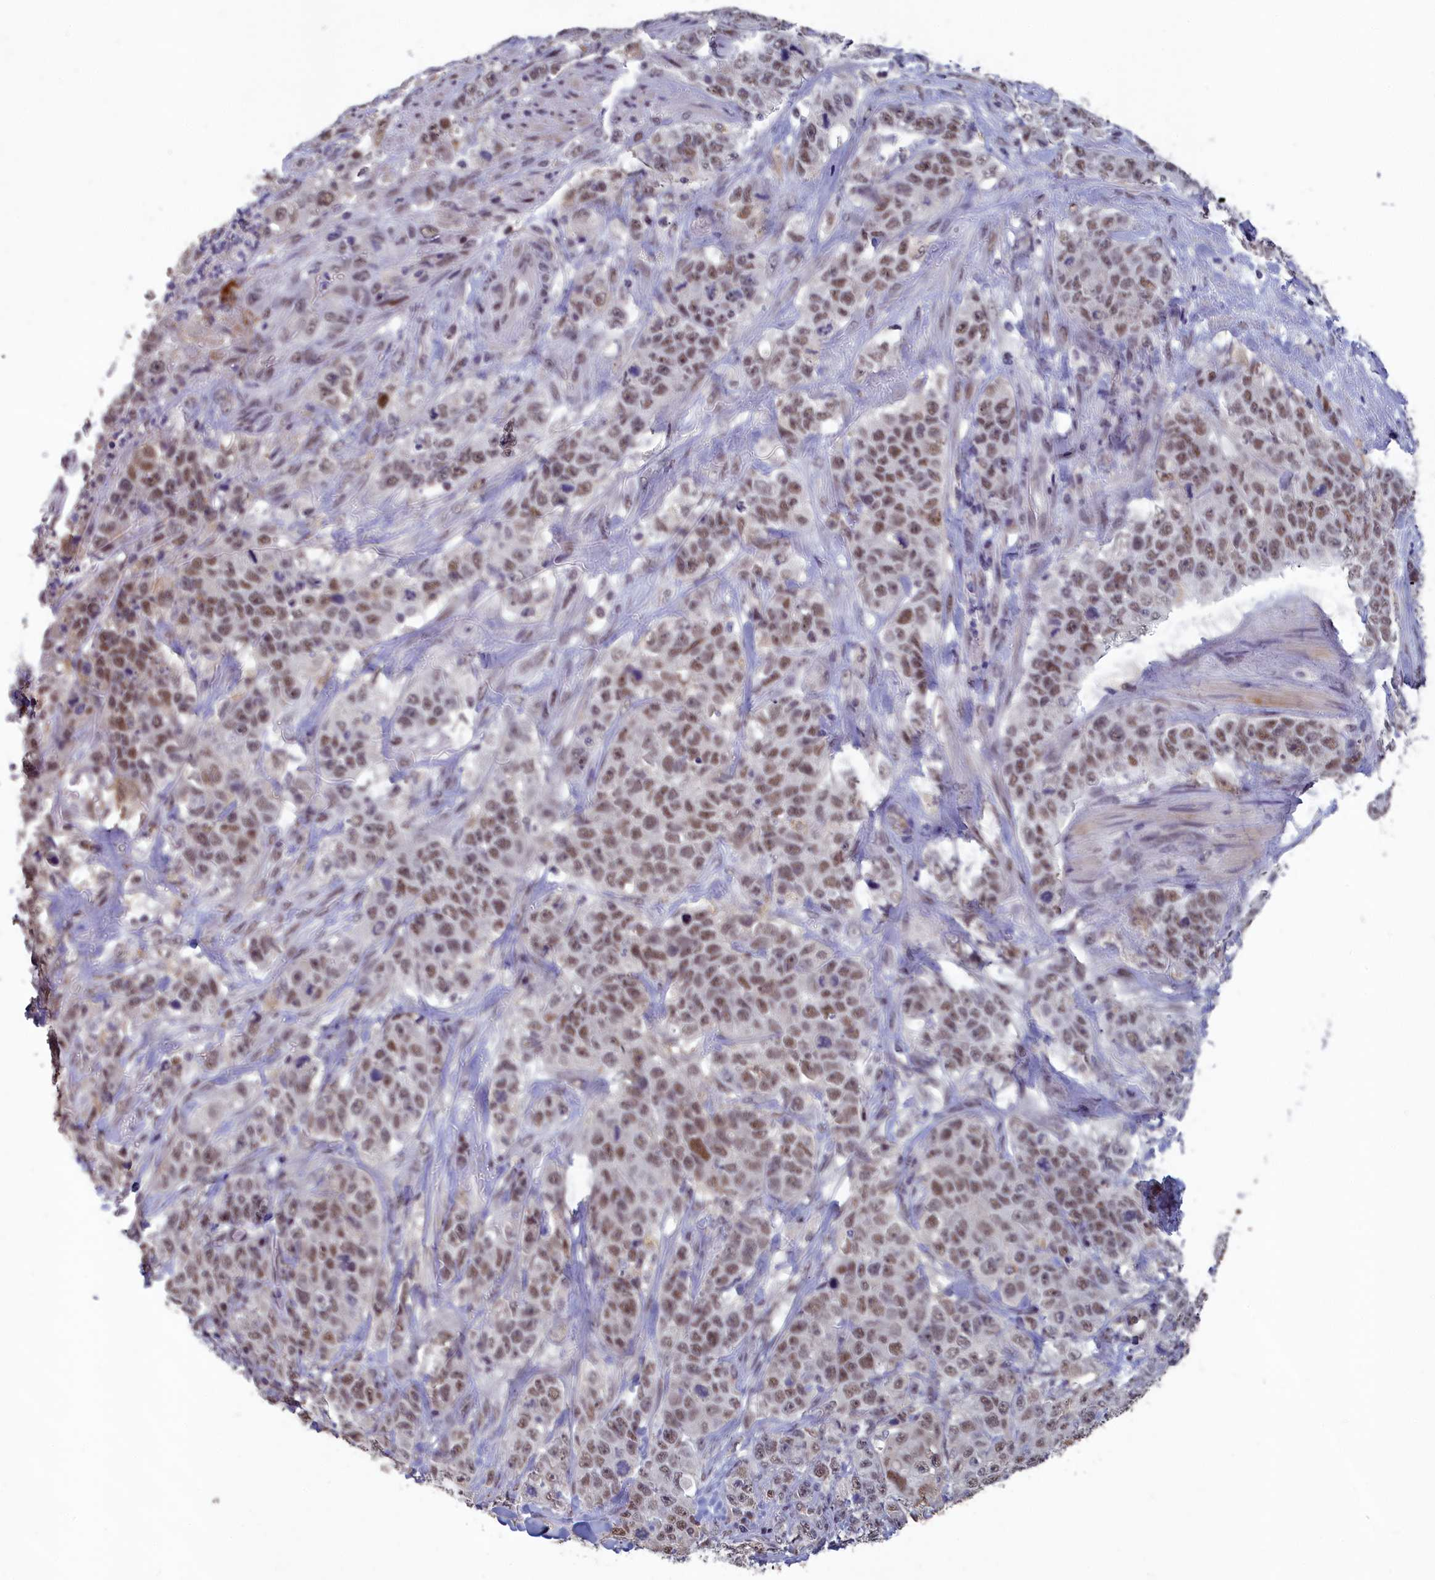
{"staining": {"intensity": "moderate", "quantity": ">75%", "location": "nuclear"}, "tissue": "stomach cancer", "cell_type": "Tumor cells", "image_type": "cancer", "snomed": [{"axis": "morphology", "description": "Adenocarcinoma, NOS"}, {"axis": "topography", "description": "Stomach"}], "caption": "DAB (3,3'-diaminobenzidine) immunohistochemical staining of human stomach cancer displays moderate nuclear protein positivity in approximately >75% of tumor cells.", "gene": "MT-CO3", "patient": {"sex": "male", "age": 48}}